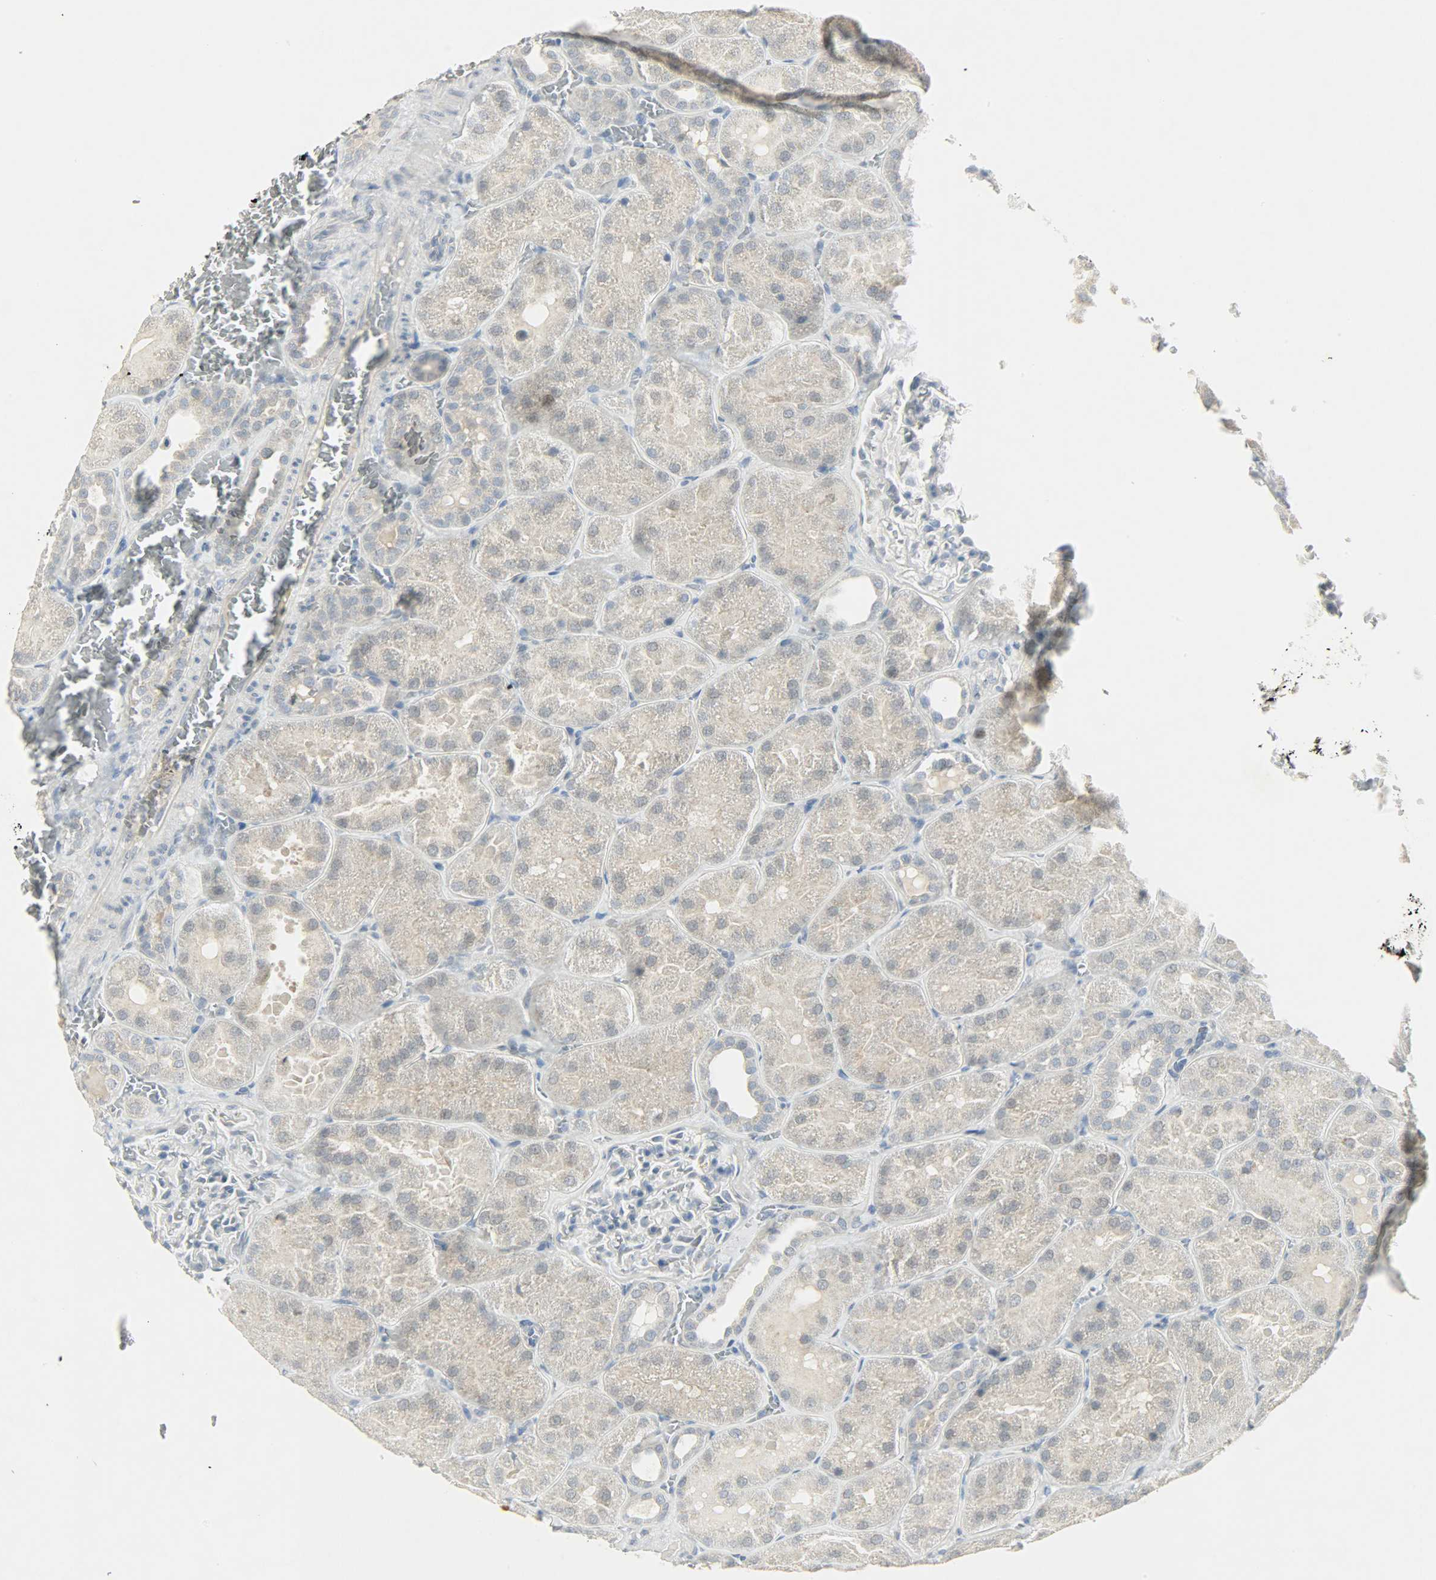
{"staining": {"intensity": "negative", "quantity": "none", "location": "none"}, "tissue": "kidney", "cell_type": "Cells in glomeruli", "image_type": "normal", "snomed": [{"axis": "morphology", "description": "Normal tissue, NOS"}, {"axis": "topography", "description": "Kidney"}], "caption": "This is an immunohistochemistry (IHC) photomicrograph of unremarkable human kidney. There is no expression in cells in glomeruli.", "gene": "CAMK4", "patient": {"sex": "male", "age": 28}}